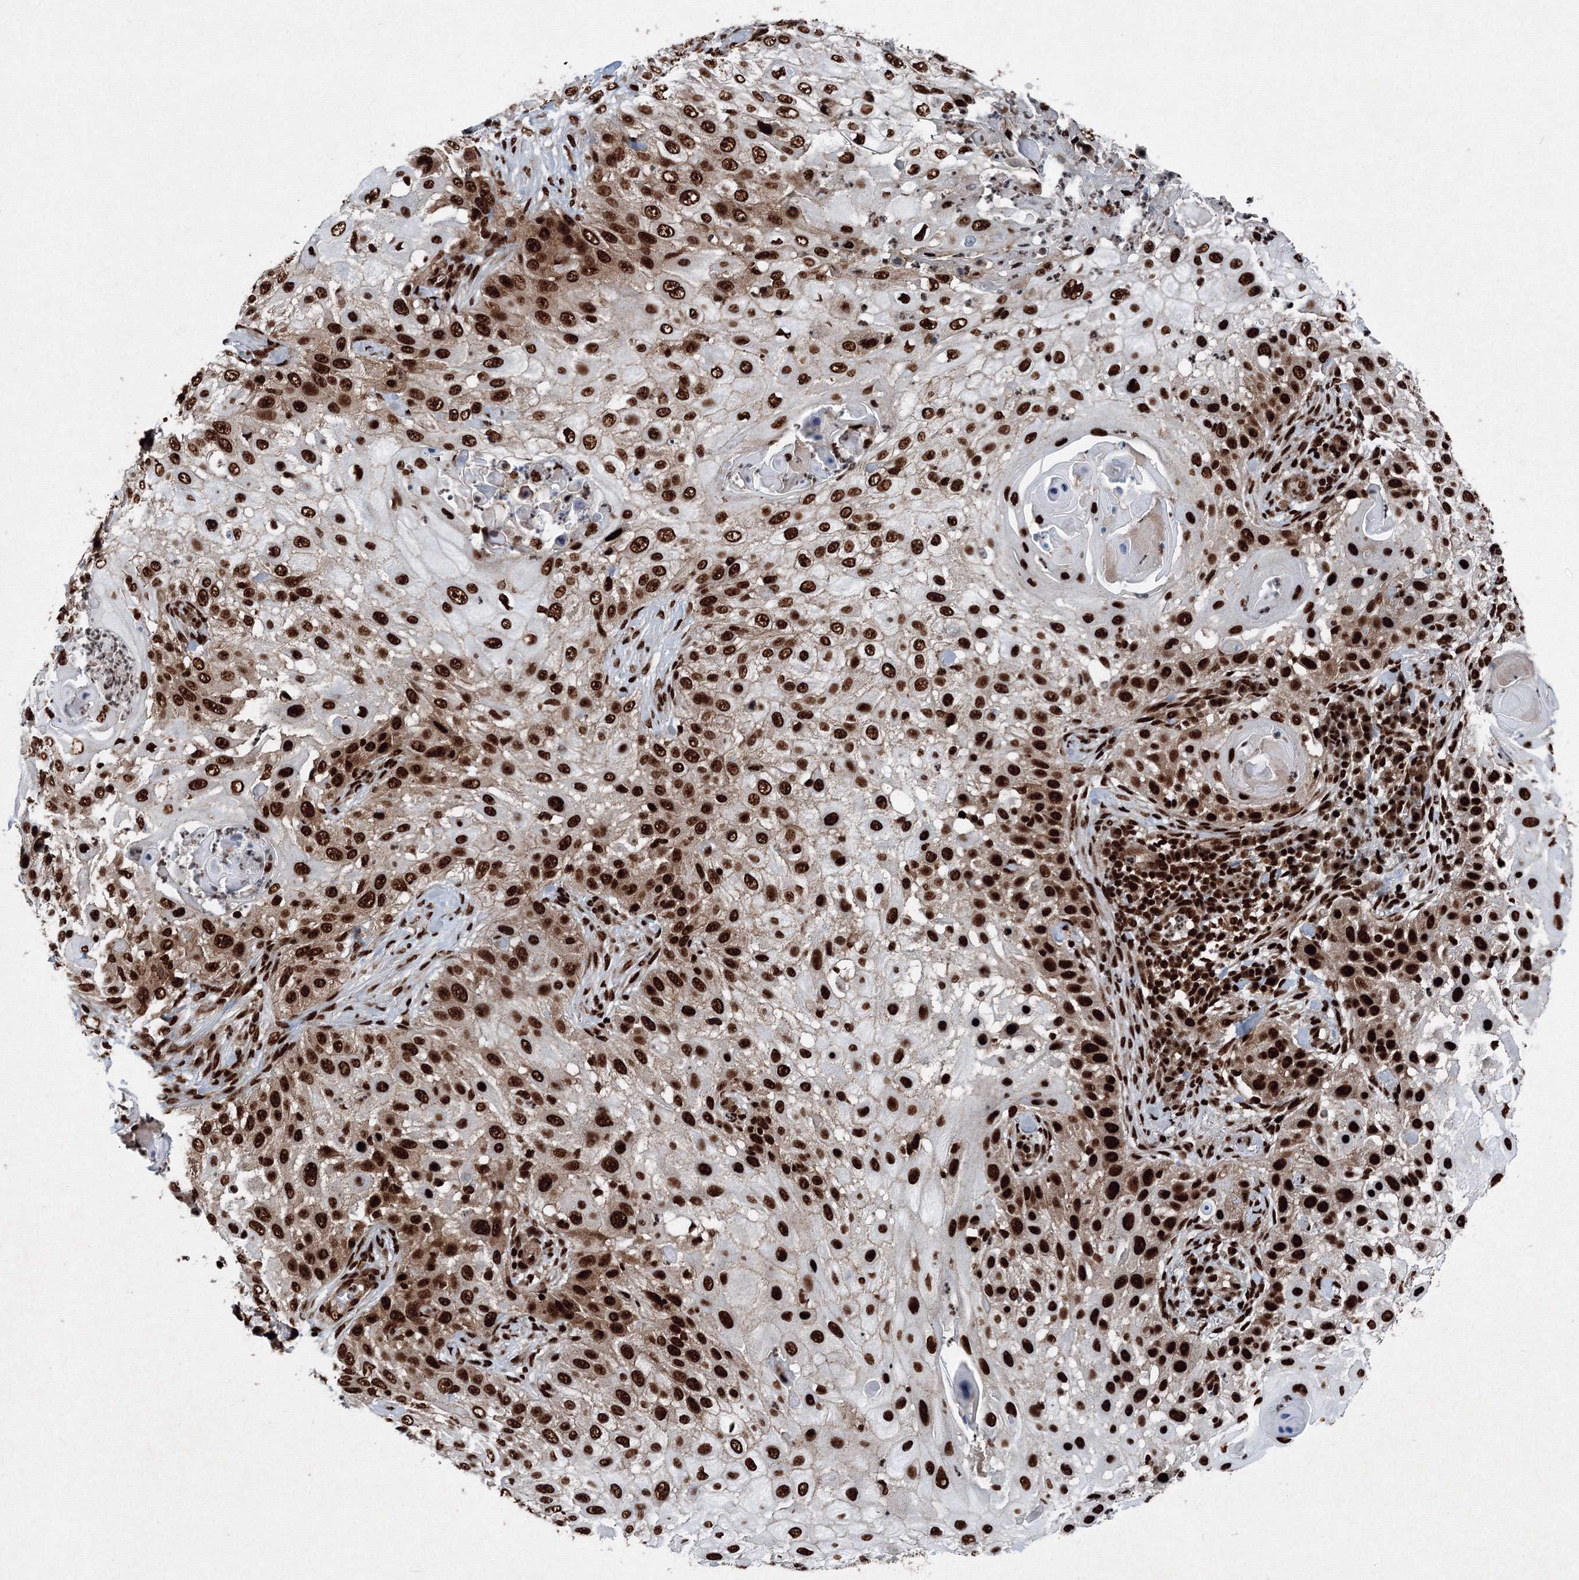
{"staining": {"intensity": "strong", "quantity": ">75%", "location": "nuclear"}, "tissue": "skin cancer", "cell_type": "Tumor cells", "image_type": "cancer", "snomed": [{"axis": "morphology", "description": "Squamous cell carcinoma, NOS"}, {"axis": "topography", "description": "Skin"}], "caption": "Brown immunohistochemical staining in human skin cancer (squamous cell carcinoma) reveals strong nuclear expression in approximately >75% of tumor cells.", "gene": "SNRPC", "patient": {"sex": "female", "age": 44}}